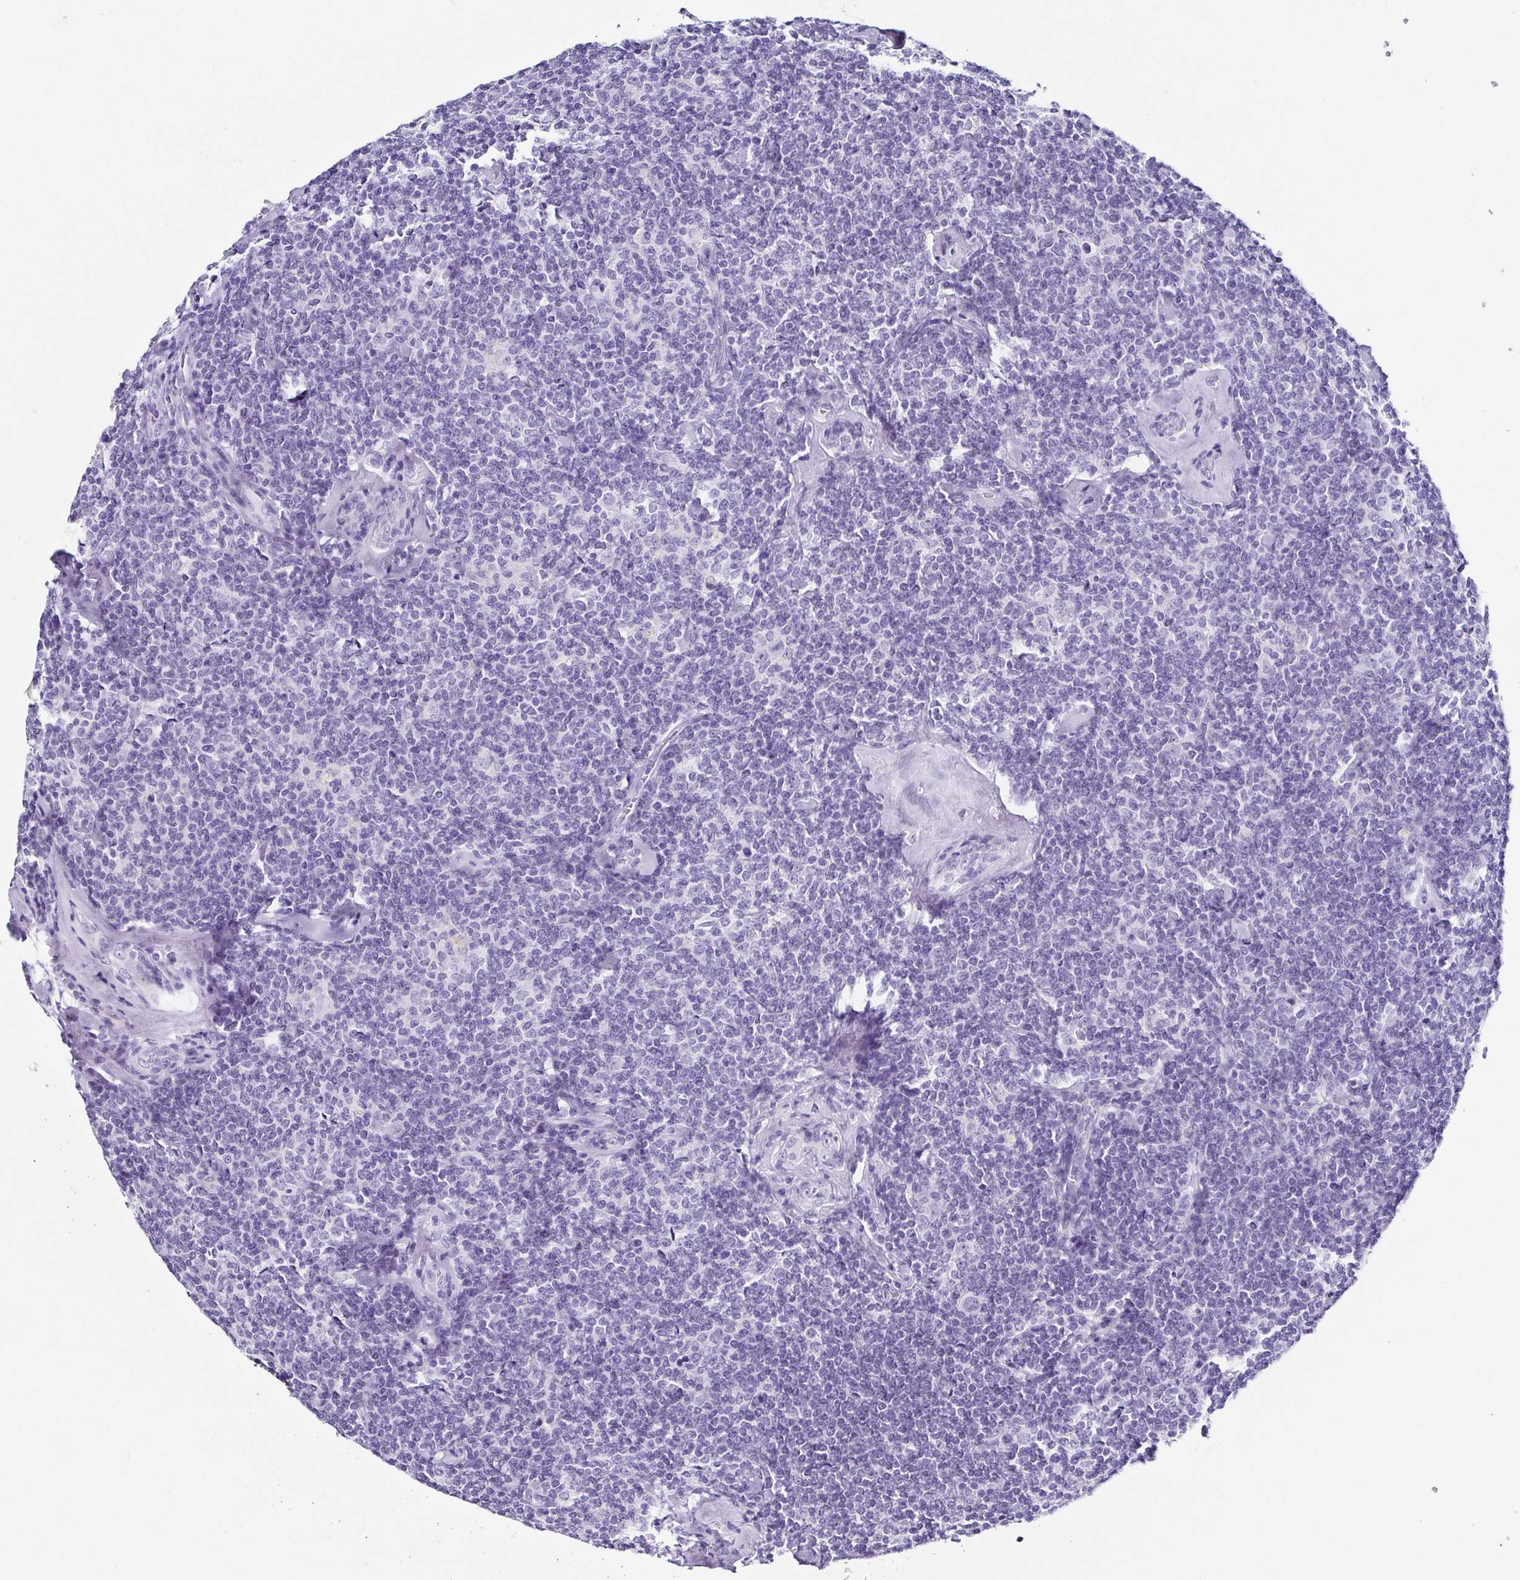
{"staining": {"intensity": "negative", "quantity": "none", "location": "none"}, "tissue": "lymphoma", "cell_type": "Tumor cells", "image_type": "cancer", "snomed": [{"axis": "morphology", "description": "Malignant lymphoma, non-Hodgkin's type, Low grade"}, {"axis": "topography", "description": "Lymph node"}], "caption": "Tumor cells are negative for protein expression in human malignant lymphoma, non-Hodgkin's type (low-grade).", "gene": "TNNT2", "patient": {"sex": "female", "age": 56}}